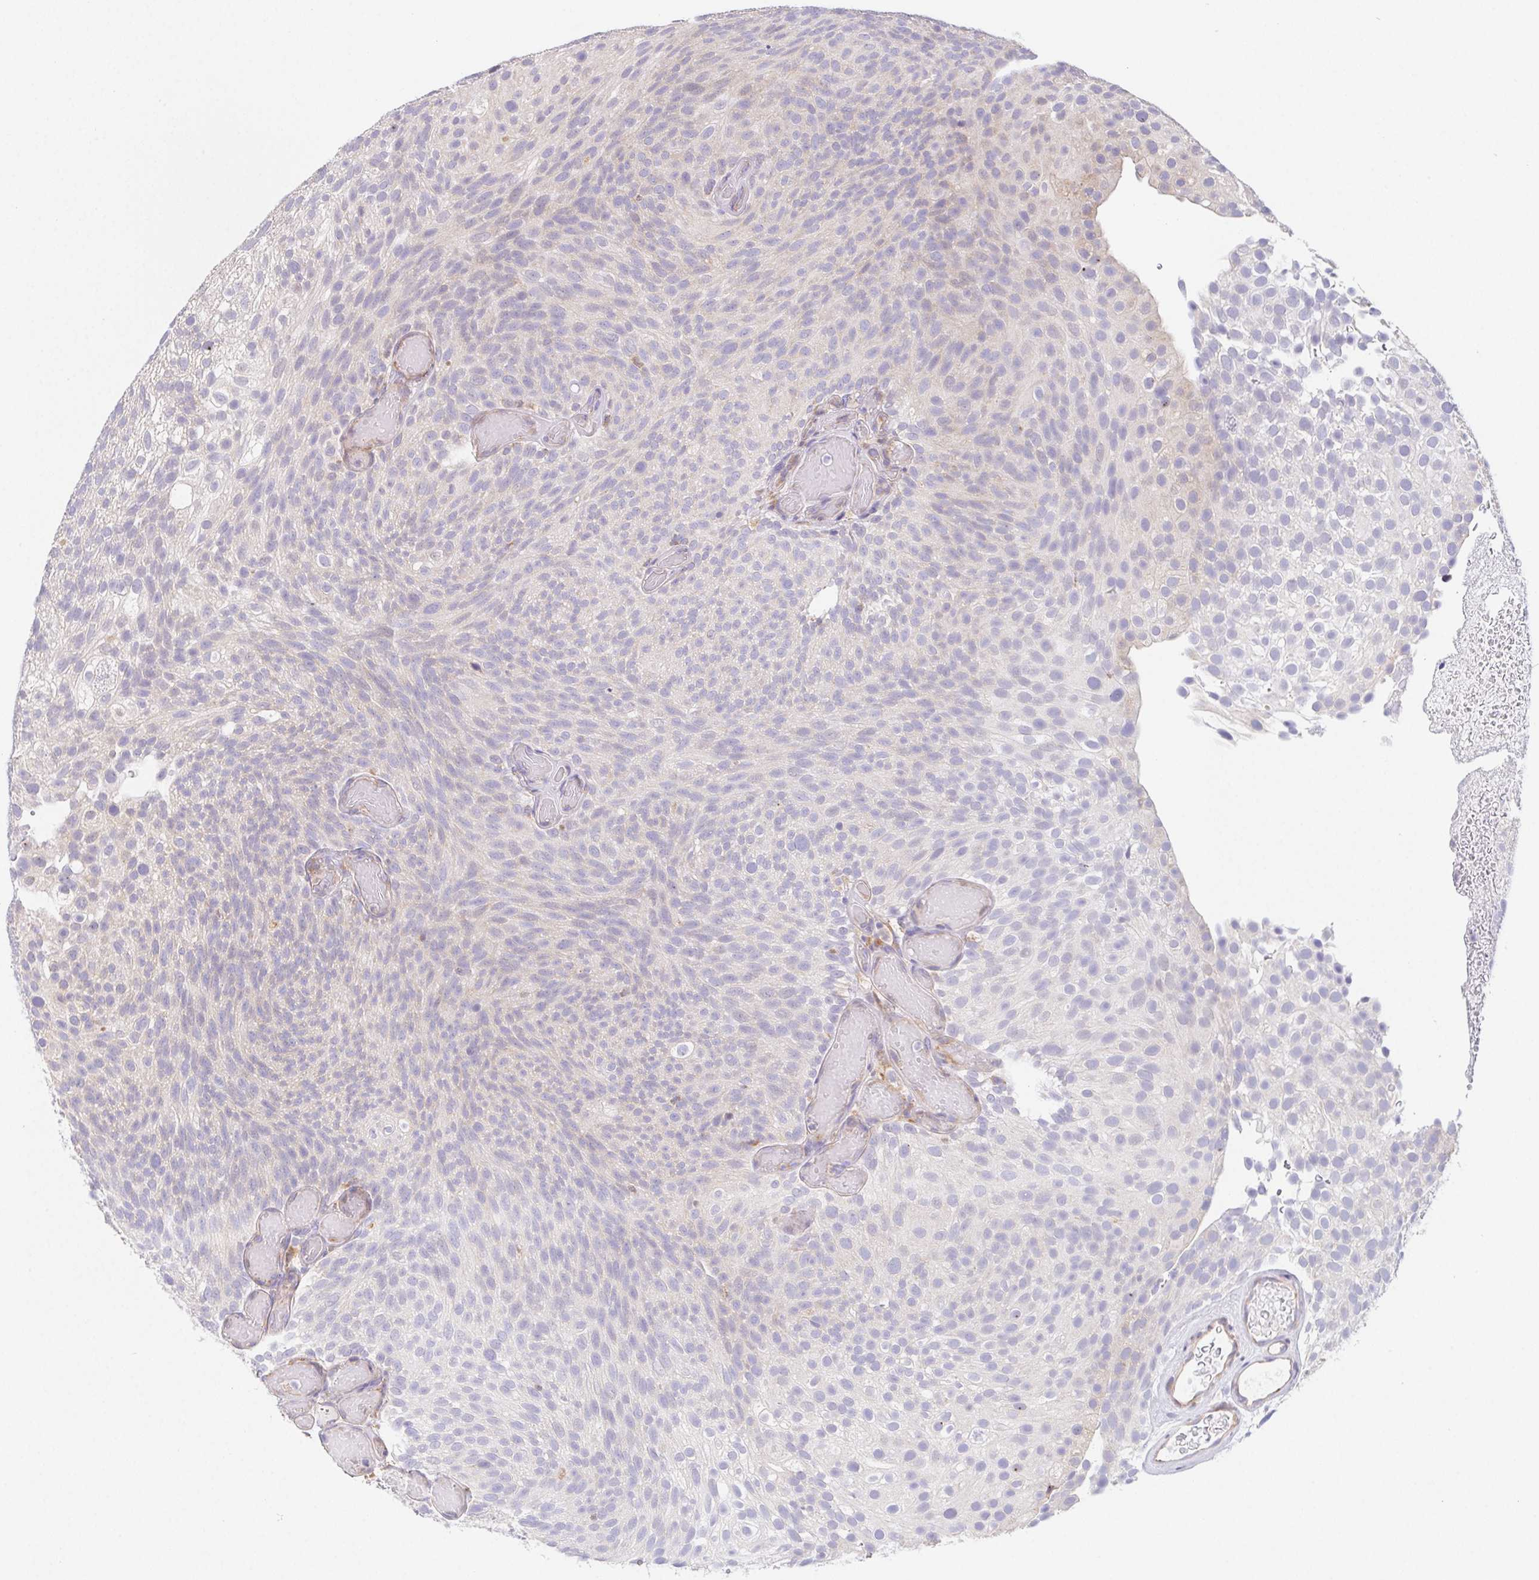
{"staining": {"intensity": "weak", "quantity": "<25%", "location": "cytoplasmic/membranous"}, "tissue": "urothelial cancer", "cell_type": "Tumor cells", "image_type": "cancer", "snomed": [{"axis": "morphology", "description": "Urothelial carcinoma, Low grade"}, {"axis": "topography", "description": "Urinary bladder"}], "caption": "High magnification brightfield microscopy of urothelial cancer stained with DAB (3,3'-diaminobenzidine) (brown) and counterstained with hematoxylin (blue): tumor cells show no significant staining. Nuclei are stained in blue.", "gene": "ADAM8", "patient": {"sex": "male", "age": 78}}